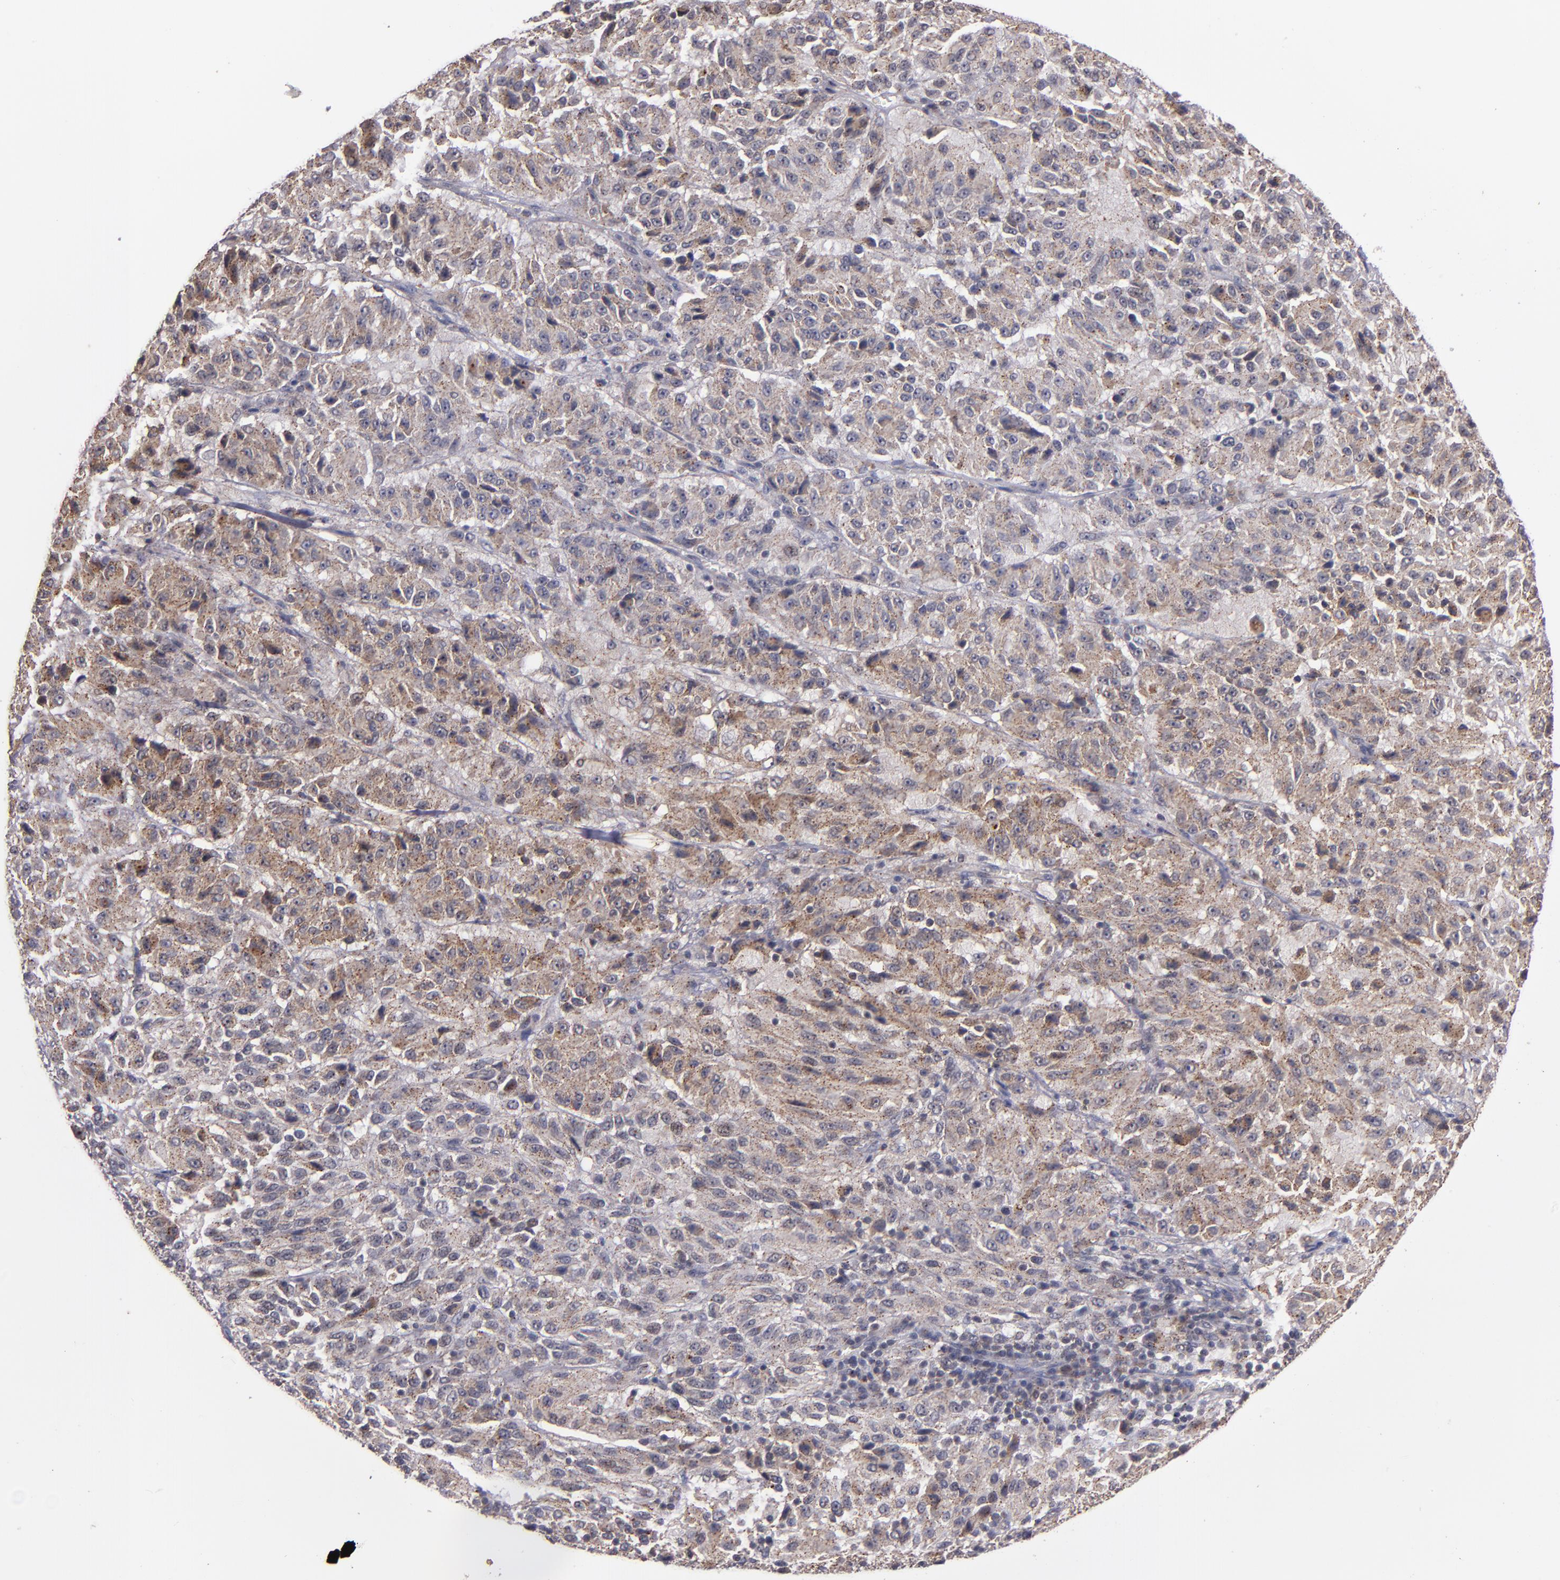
{"staining": {"intensity": "moderate", "quantity": ">75%", "location": "cytoplasmic/membranous"}, "tissue": "melanoma", "cell_type": "Tumor cells", "image_type": "cancer", "snomed": [{"axis": "morphology", "description": "Malignant melanoma, Metastatic site"}, {"axis": "topography", "description": "Lung"}], "caption": "Immunohistochemistry (IHC) image of neoplastic tissue: malignant melanoma (metastatic site) stained using immunohistochemistry exhibits medium levels of moderate protein expression localized specifically in the cytoplasmic/membranous of tumor cells, appearing as a cytoplasmic/membranous brown color.", "gene": "SYP", "patient": {"sex": "male", "age": 64}}